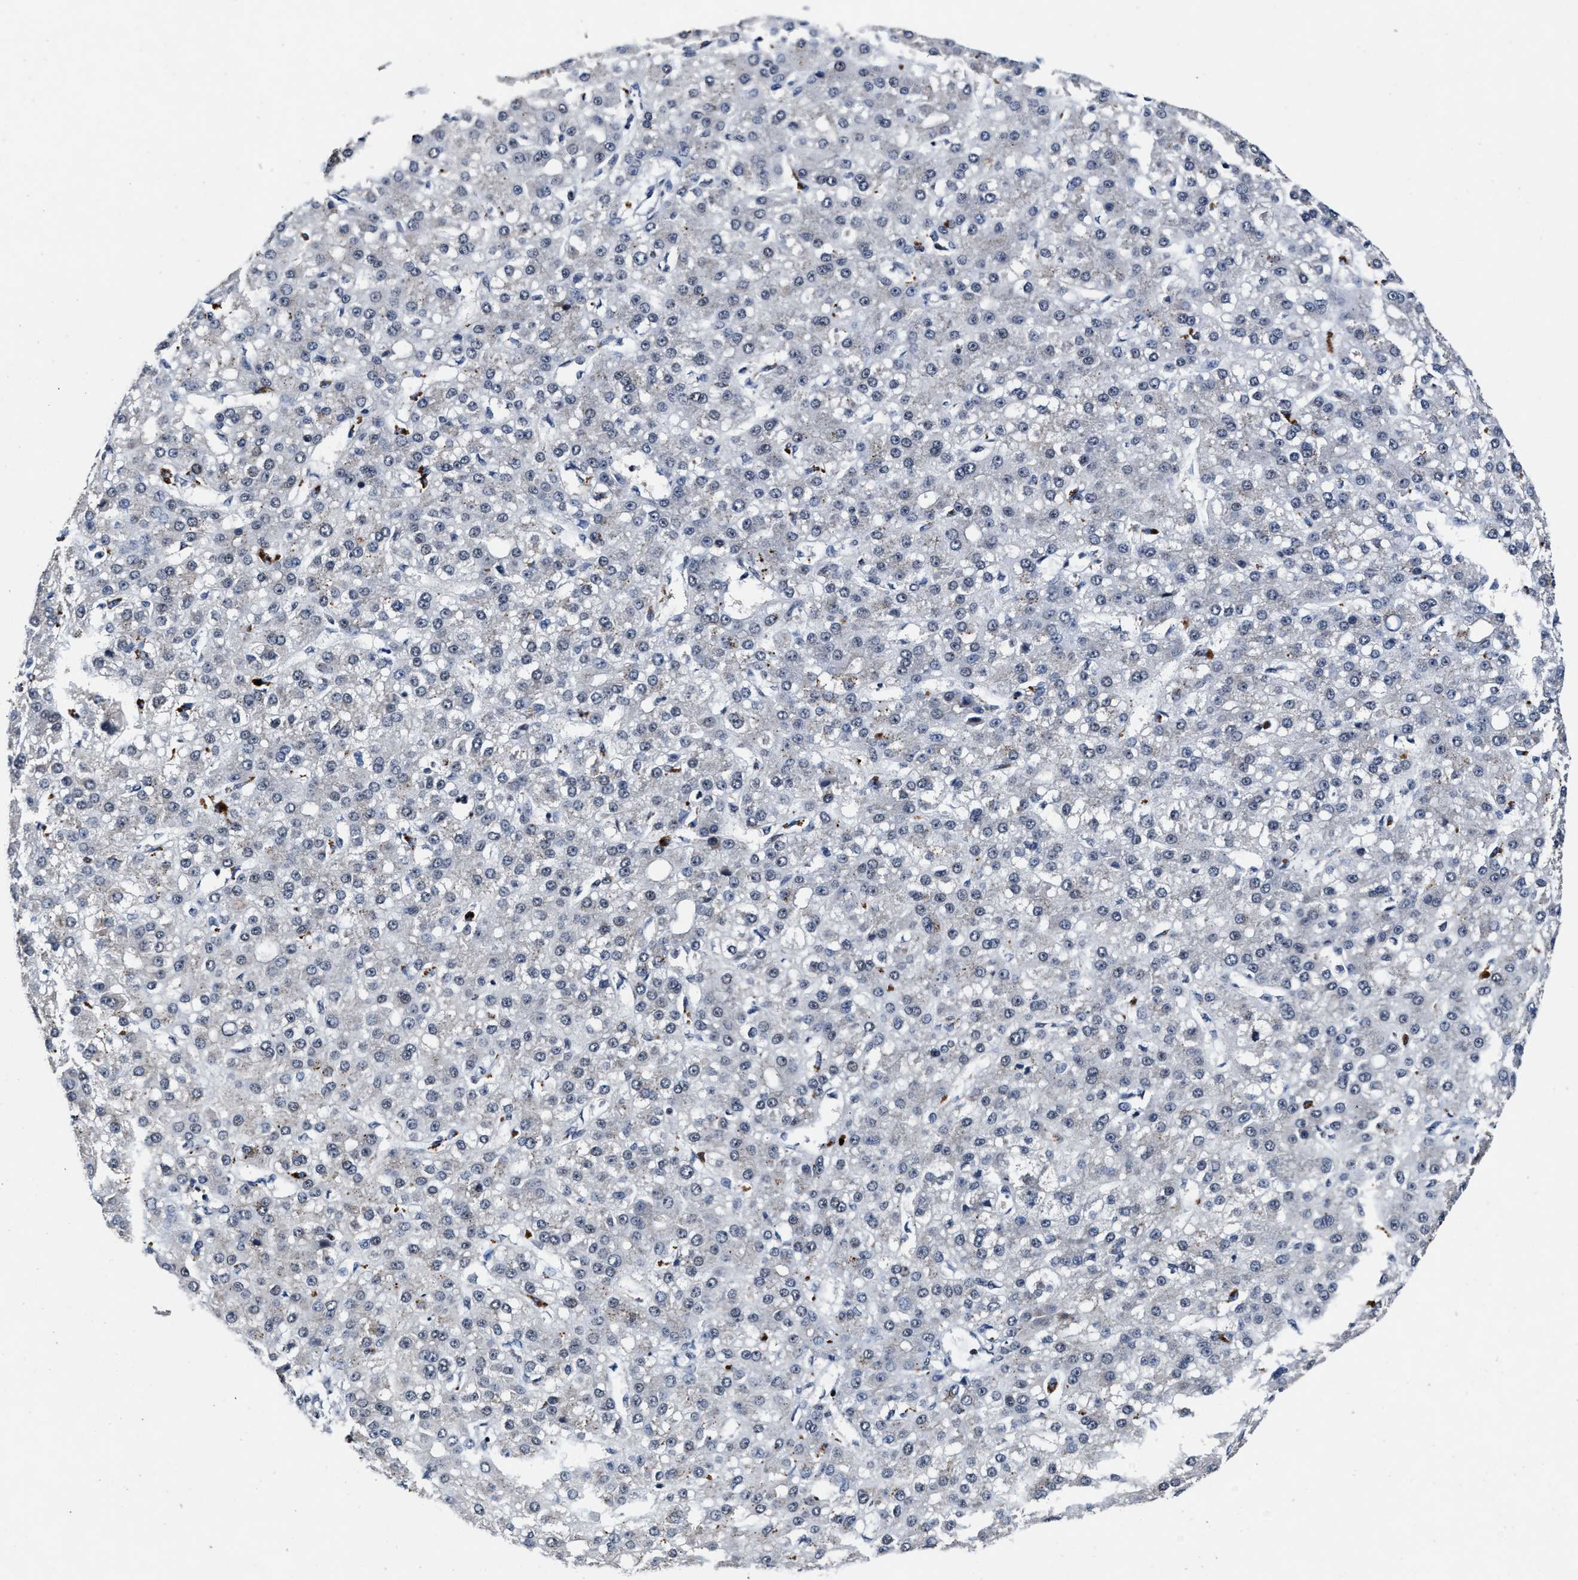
{"staining": {"intensity": "negative", "quantity": "none", "location": "none"}, "tissue": "liver cancer", "cell_type": "Tumor cells", "image_type": "cancer", "snomed": [{"axis": "morphology", "description": "Carcinoma, Hepatocellular, NOS"}, {"axis": "topography", "description": "Liver"}], "caption": "IHC histopathology image of liver cancer stained for a protein (brown), which displays no staining in tumor cells.", "gene": "ZNF233", "patient": {"sex": "male", "age": 67}}